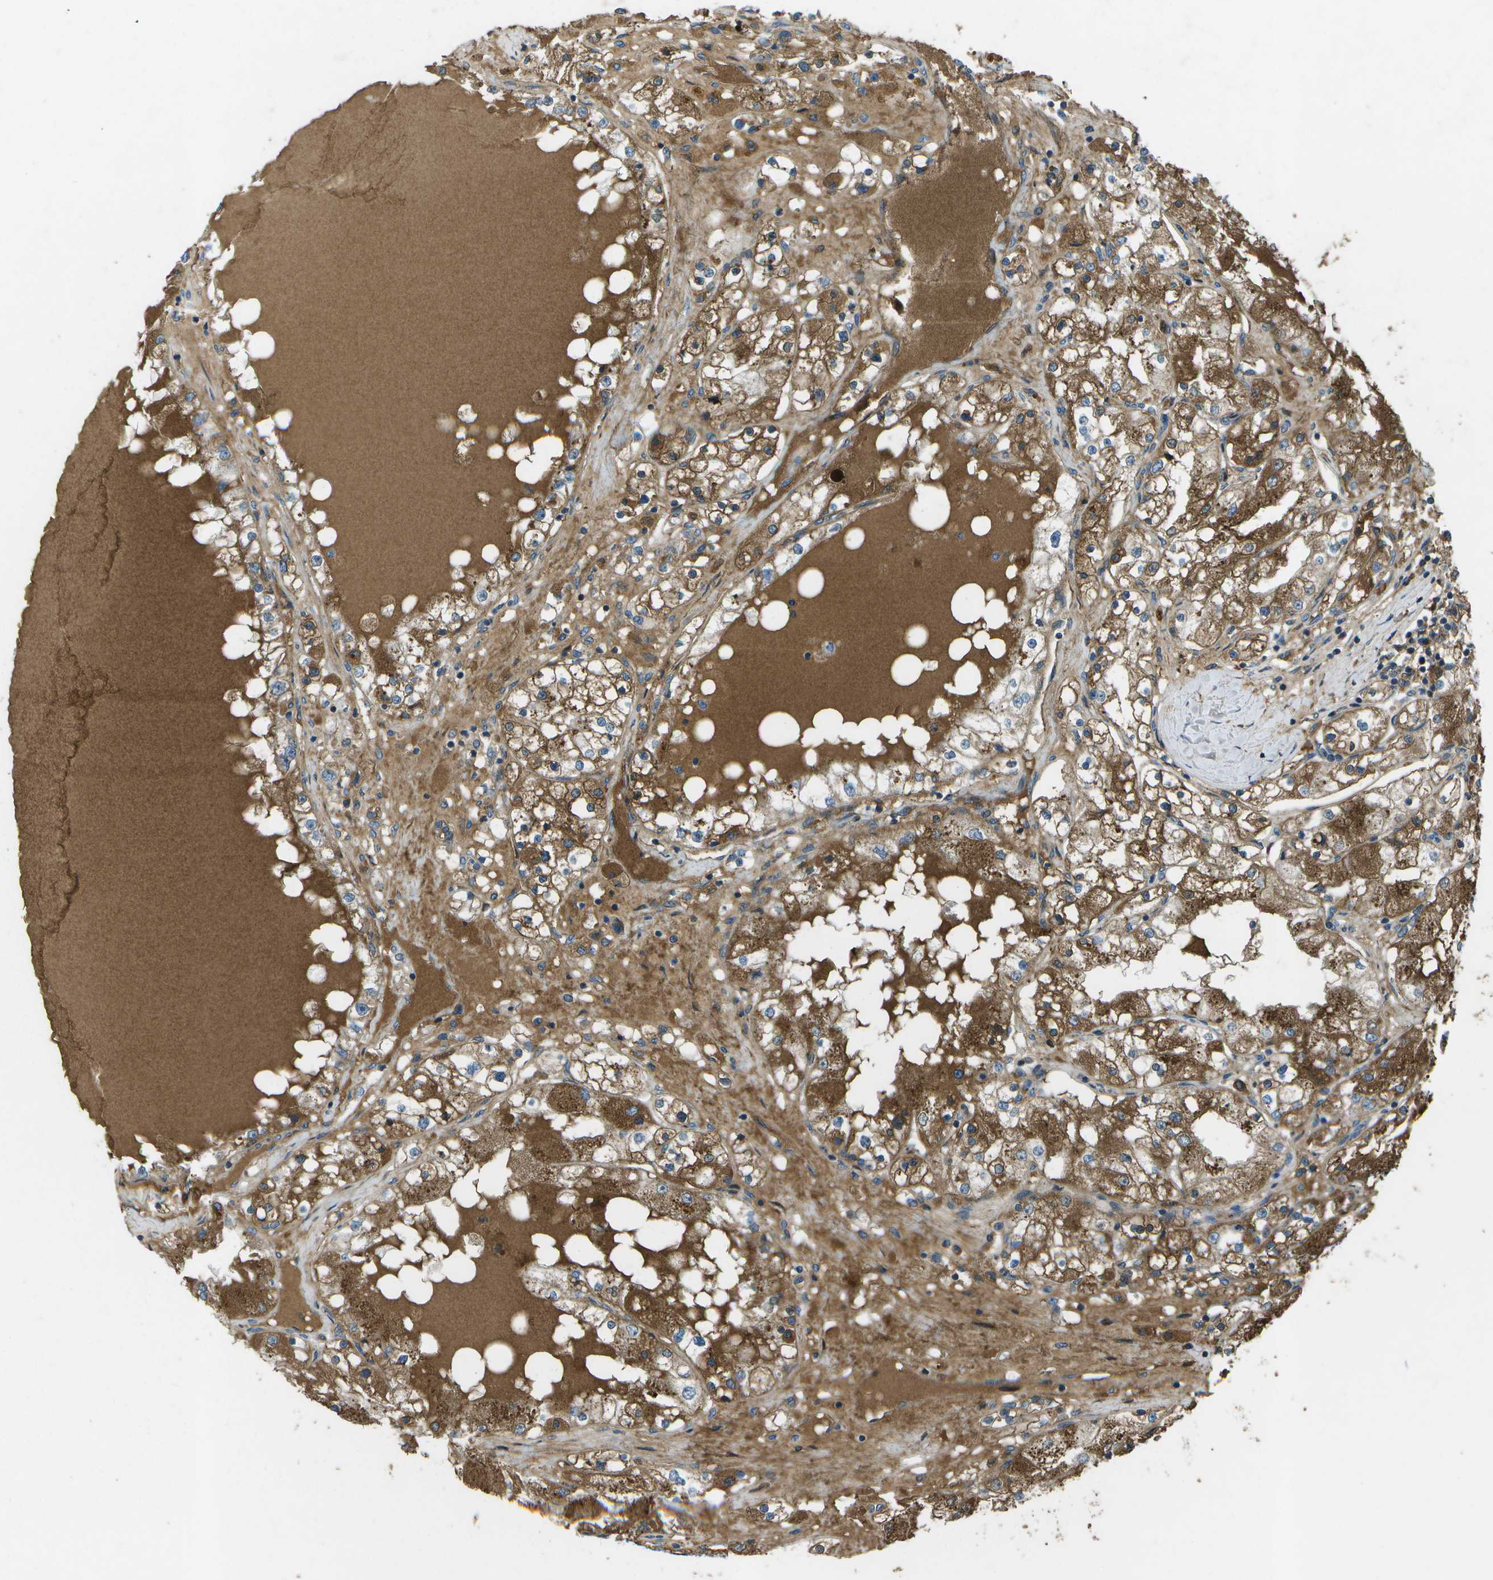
{"staining": {"intensity": "moderate", "quantity": ">75%", "location": "cytoplasmic/membranous"}, "tissue": "renal cancer", "cell_type": "Tumor cells", "image_type": "cancer", "snomed": [{"axis": "morphology", "description": "Adenocarcinoma, NOS"}, {"axis": "topography", "description": "Kidney"}], "caption": "High-magnification brightfield microscopy of renal cancer stained with DAB (3,3'-diaminobenzidine) (brown) and counterstained with hematoxylin (blue). tumor cells exhibit moderate cytoplasmic/membranous positivity is present in approximately>75% of cells.", "gene": "PXYLP1", "patient": {"sex": "male", "age": 68}}